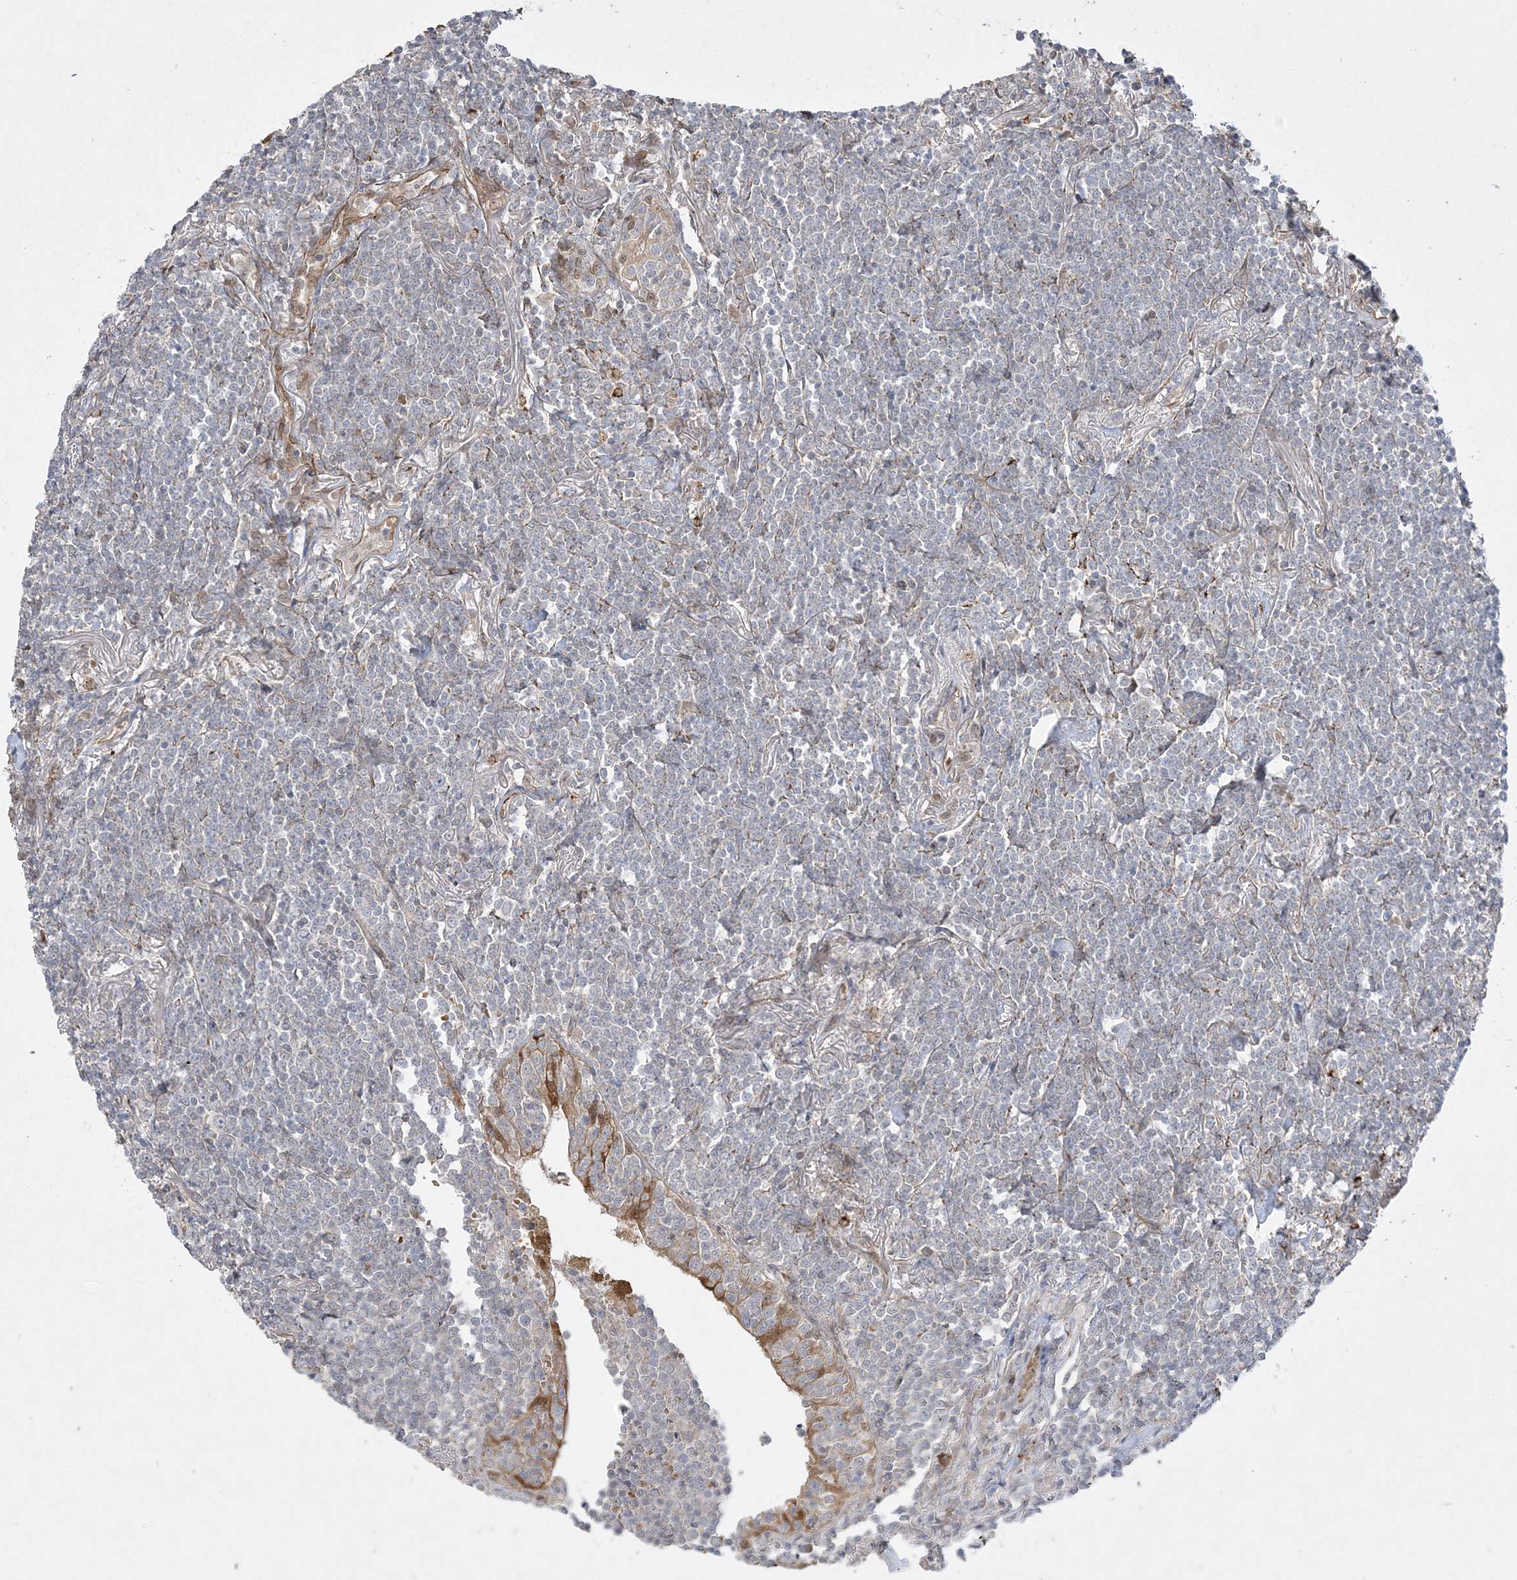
{"staining": {"intensity": "negative", "quantity": "none", "location": "none"}, "tissue": "lymphoma", "cell_type": "Tumor cells", "image_type": "cancer", "snomed": [{"axis": "morphology", "description": "Malignant lymphoma, non-Hodgkin's type, Low grade"}, {"axis": "topography", "description": "Lung"}], "caption": "IHC photomicrograph of lymphoma stained for a protein (brown), which demonstrates no expression in tumor cells.", "gene": "INPP1", "patient": {"sex": "female", "age": 71}}